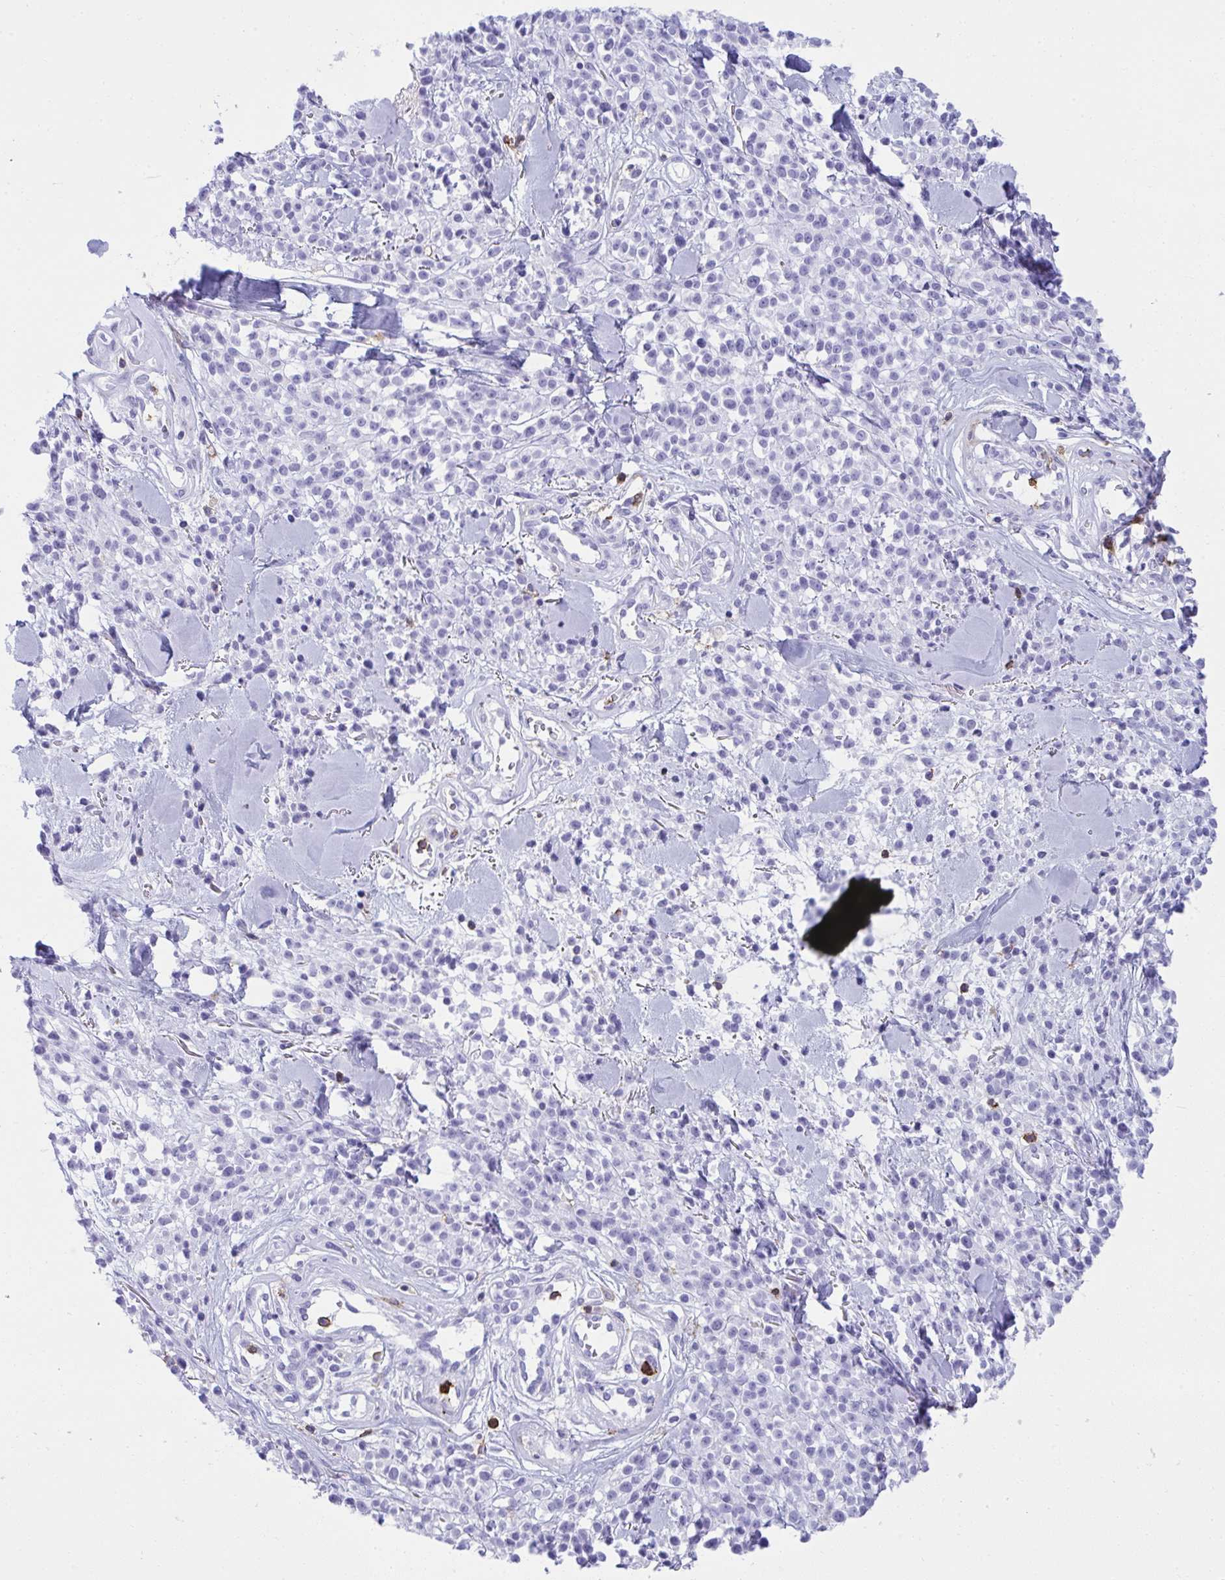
{"staining": {"intensity": "negative", "quantity": "none", "location": "none"}, "tissue": "melanoma", "cell_type": "Tumor cells", "image_type": "cancer", "snomed": [{"axis": "morphology", "description": "Malignant melanoma, NOS"}, {"axis": "topography", "description": "Skin"}, {"axis": "topography", "description": "Skin of trunk"}], "caption": "The photomicrograph shows no staining of tumor cells in malignant melanoma.", "gene": "SPN", "patient": {"sex": "male", "age": 74}}